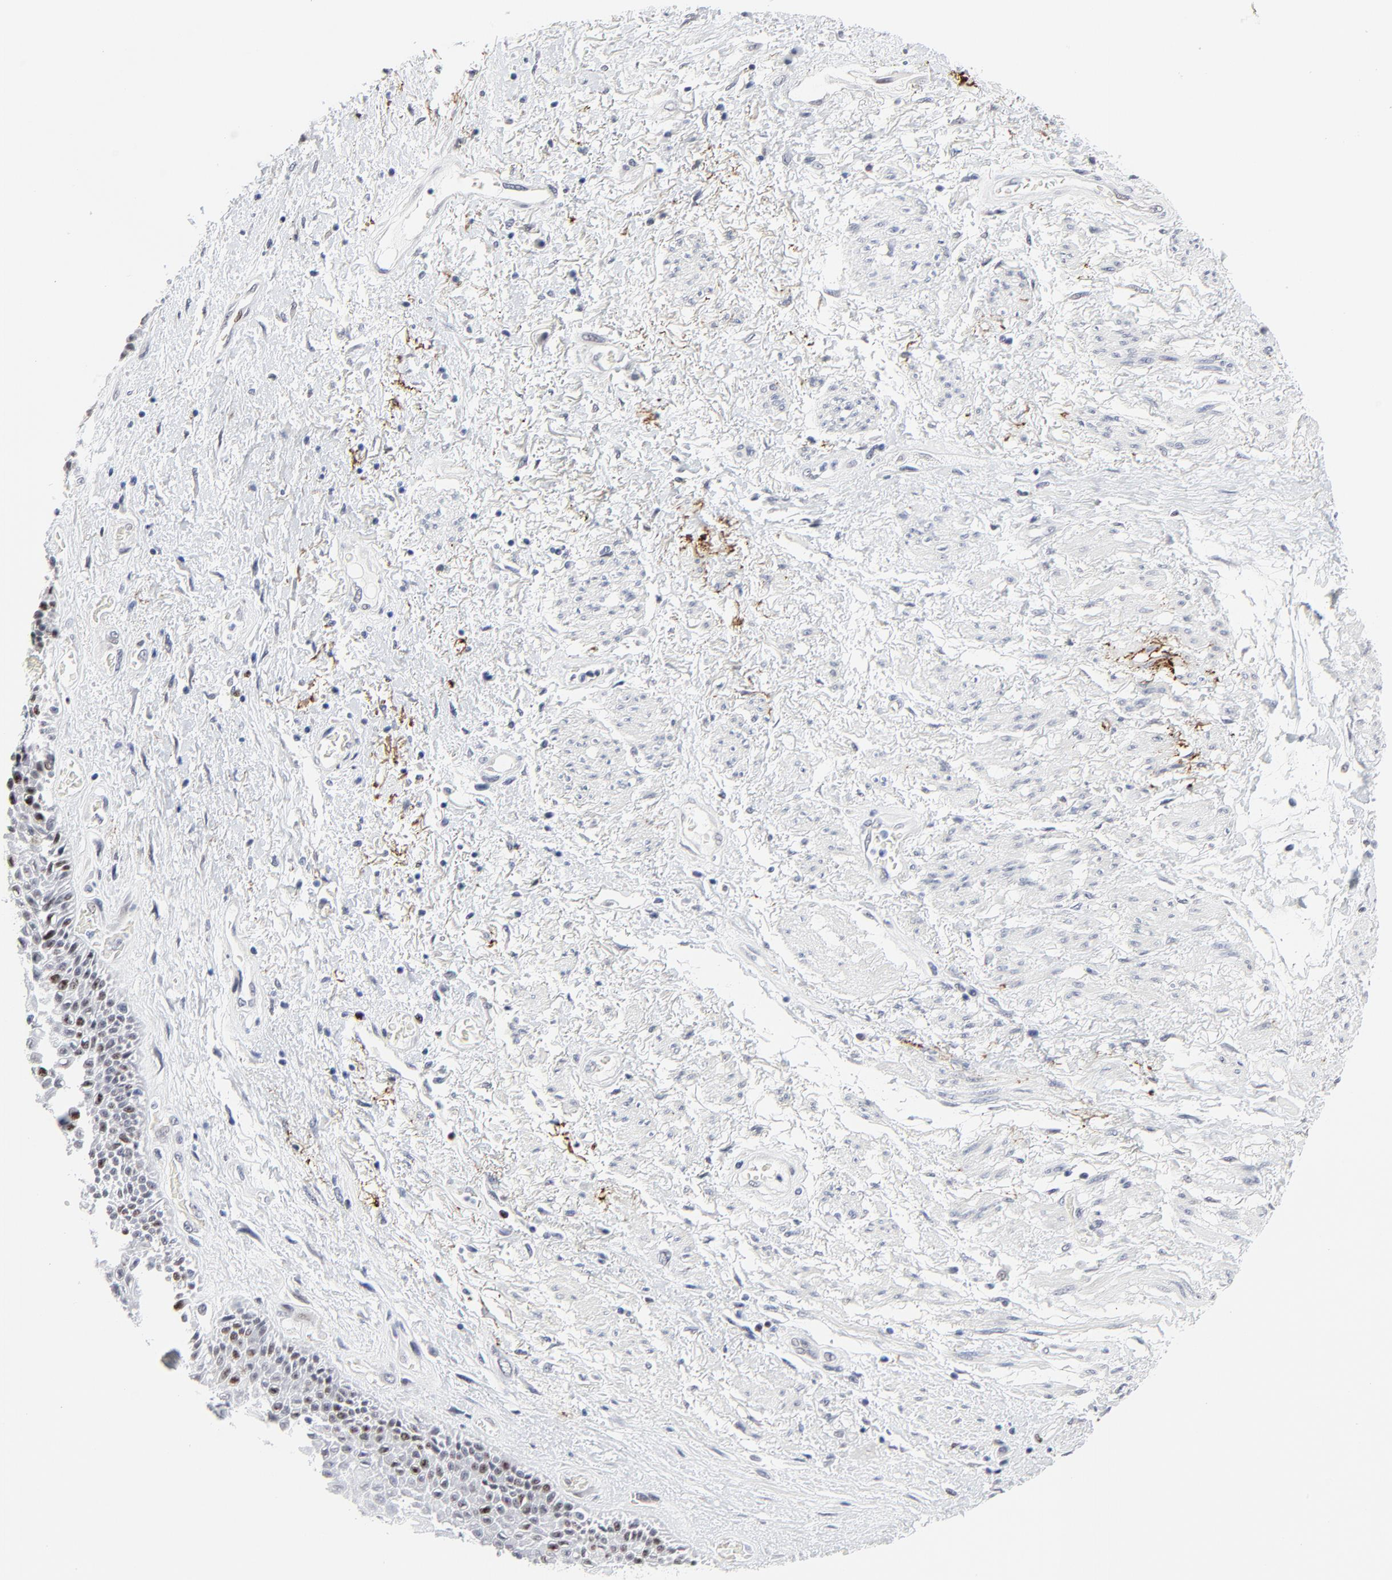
{"staining": {"intensity": "moderate", "quantity": "<25%", "location": "nuclear"}, "tissue": "skin", "cell_type": "Epidermal cells", "image_type": "normal", "snomed": [{"axis": "morphology", "description": "Normal tissue, NOS"}, {"axis": "topography", "description": "Anal"}], "caption": "Protein positivity by IHC exhibits moderate nuclear staining in approximately <25% of epidermal cells in unremarkable skin.", "gene": "ZNF589", "patient": {"sex": "female", "age": 46}}